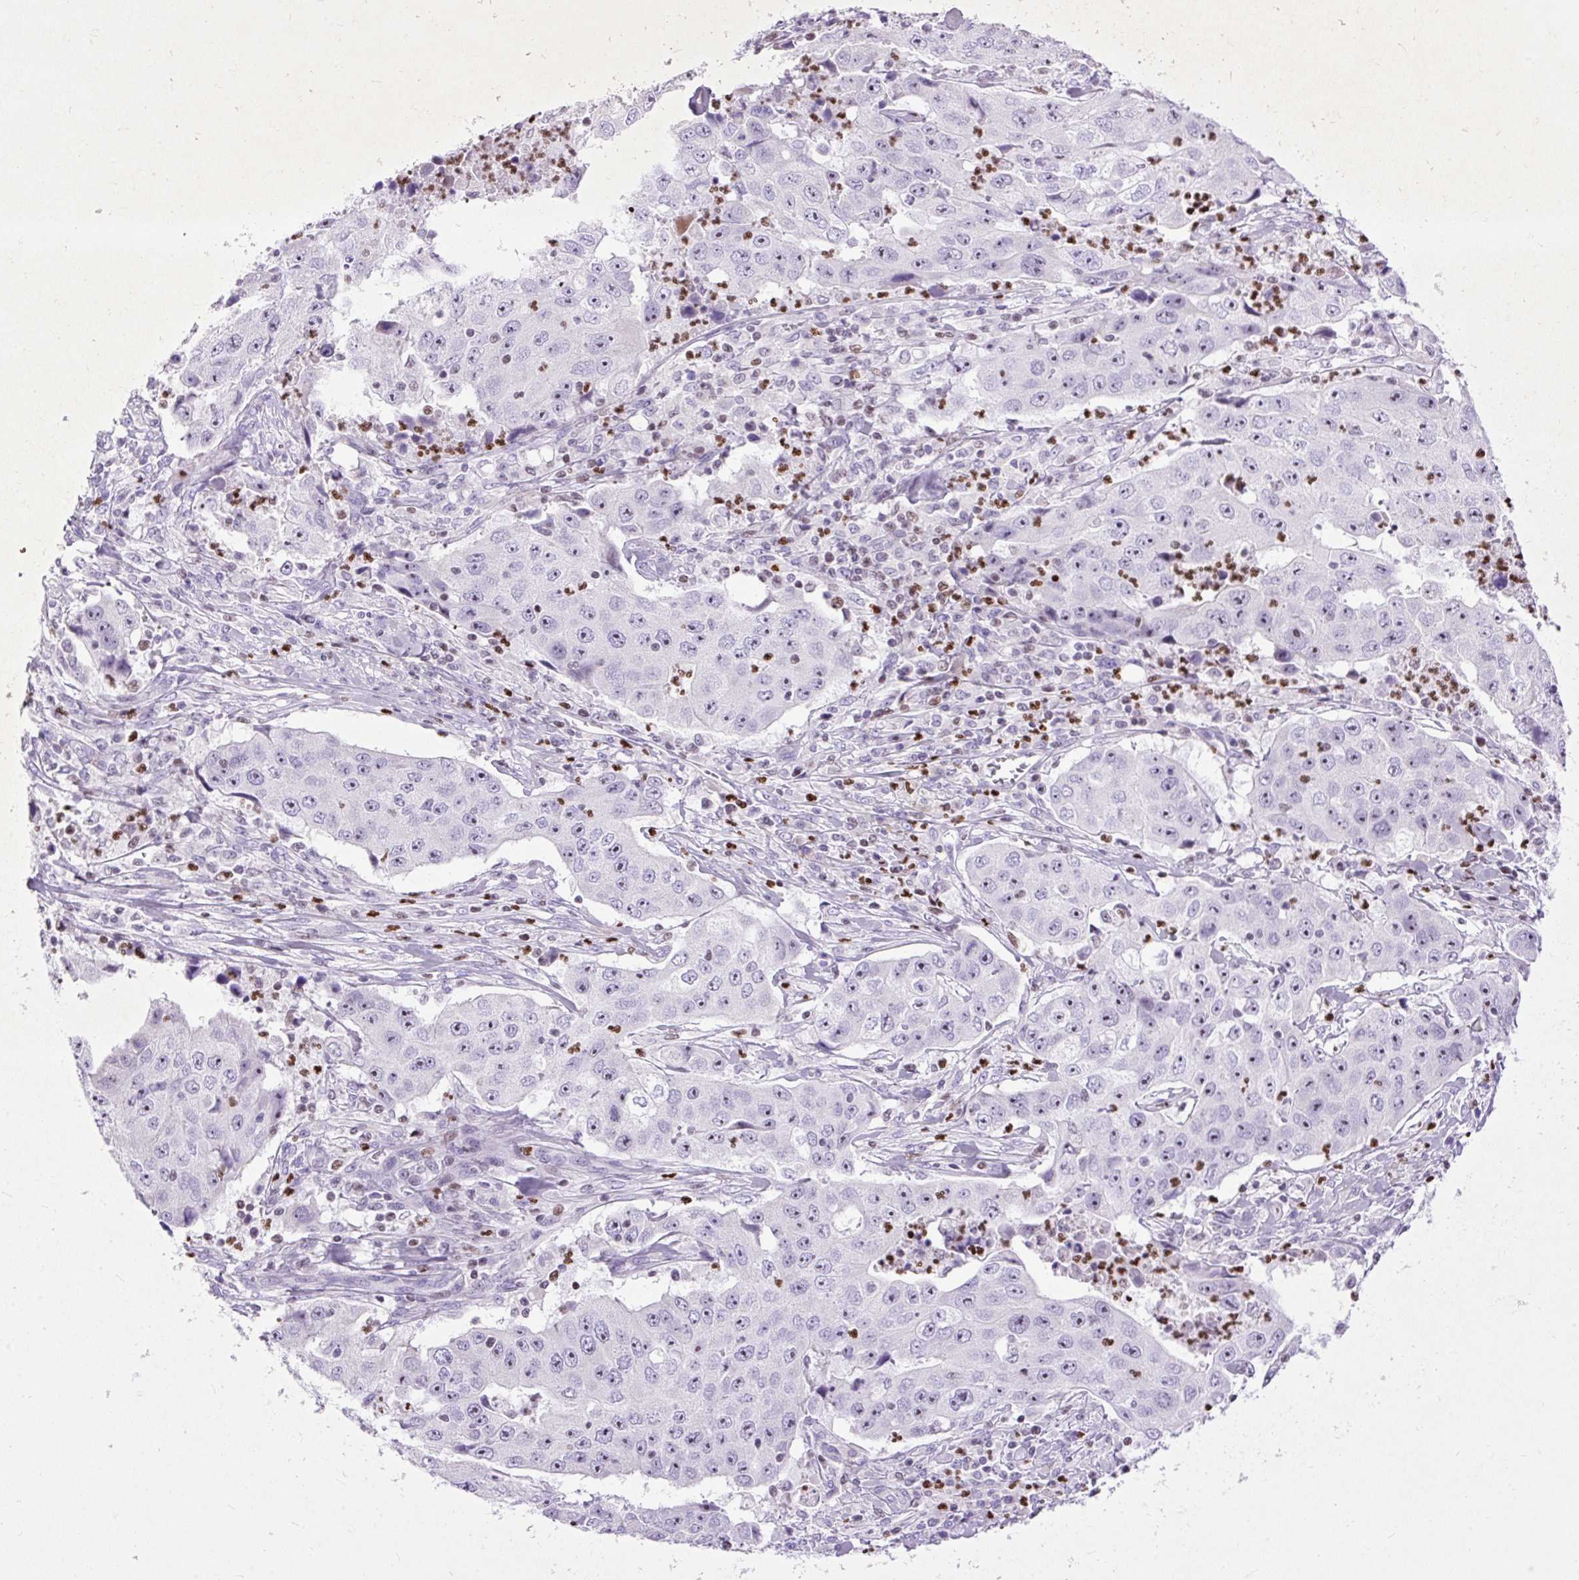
{"staining": {"intensity": "negative", "quantity": "none", "location": "none"}, "tissue": "lung cancer", "cell_type": "Tumor cells", "image_type": "cancer", "snomed": [{"axis": "morphology", "description": "Squamous cell carcinoma, NOS"}, {"axis": "topography", "description": "Lung"}], "caption": "IHC image of neoplastic tissue: lung cancer (squamous cell carcinoma) stained with DAB (3,3'-diaminobenzidine) displays no significant protein staining in tumor cells. (Stains: DAB (3,3'-diaminobenzidine) IHC with hematoxylin counter stain, Microscopy: brightfield microscopy at high magnification).", "gene": "SPC24", "patient": {"sex": "male", "age": 64}}